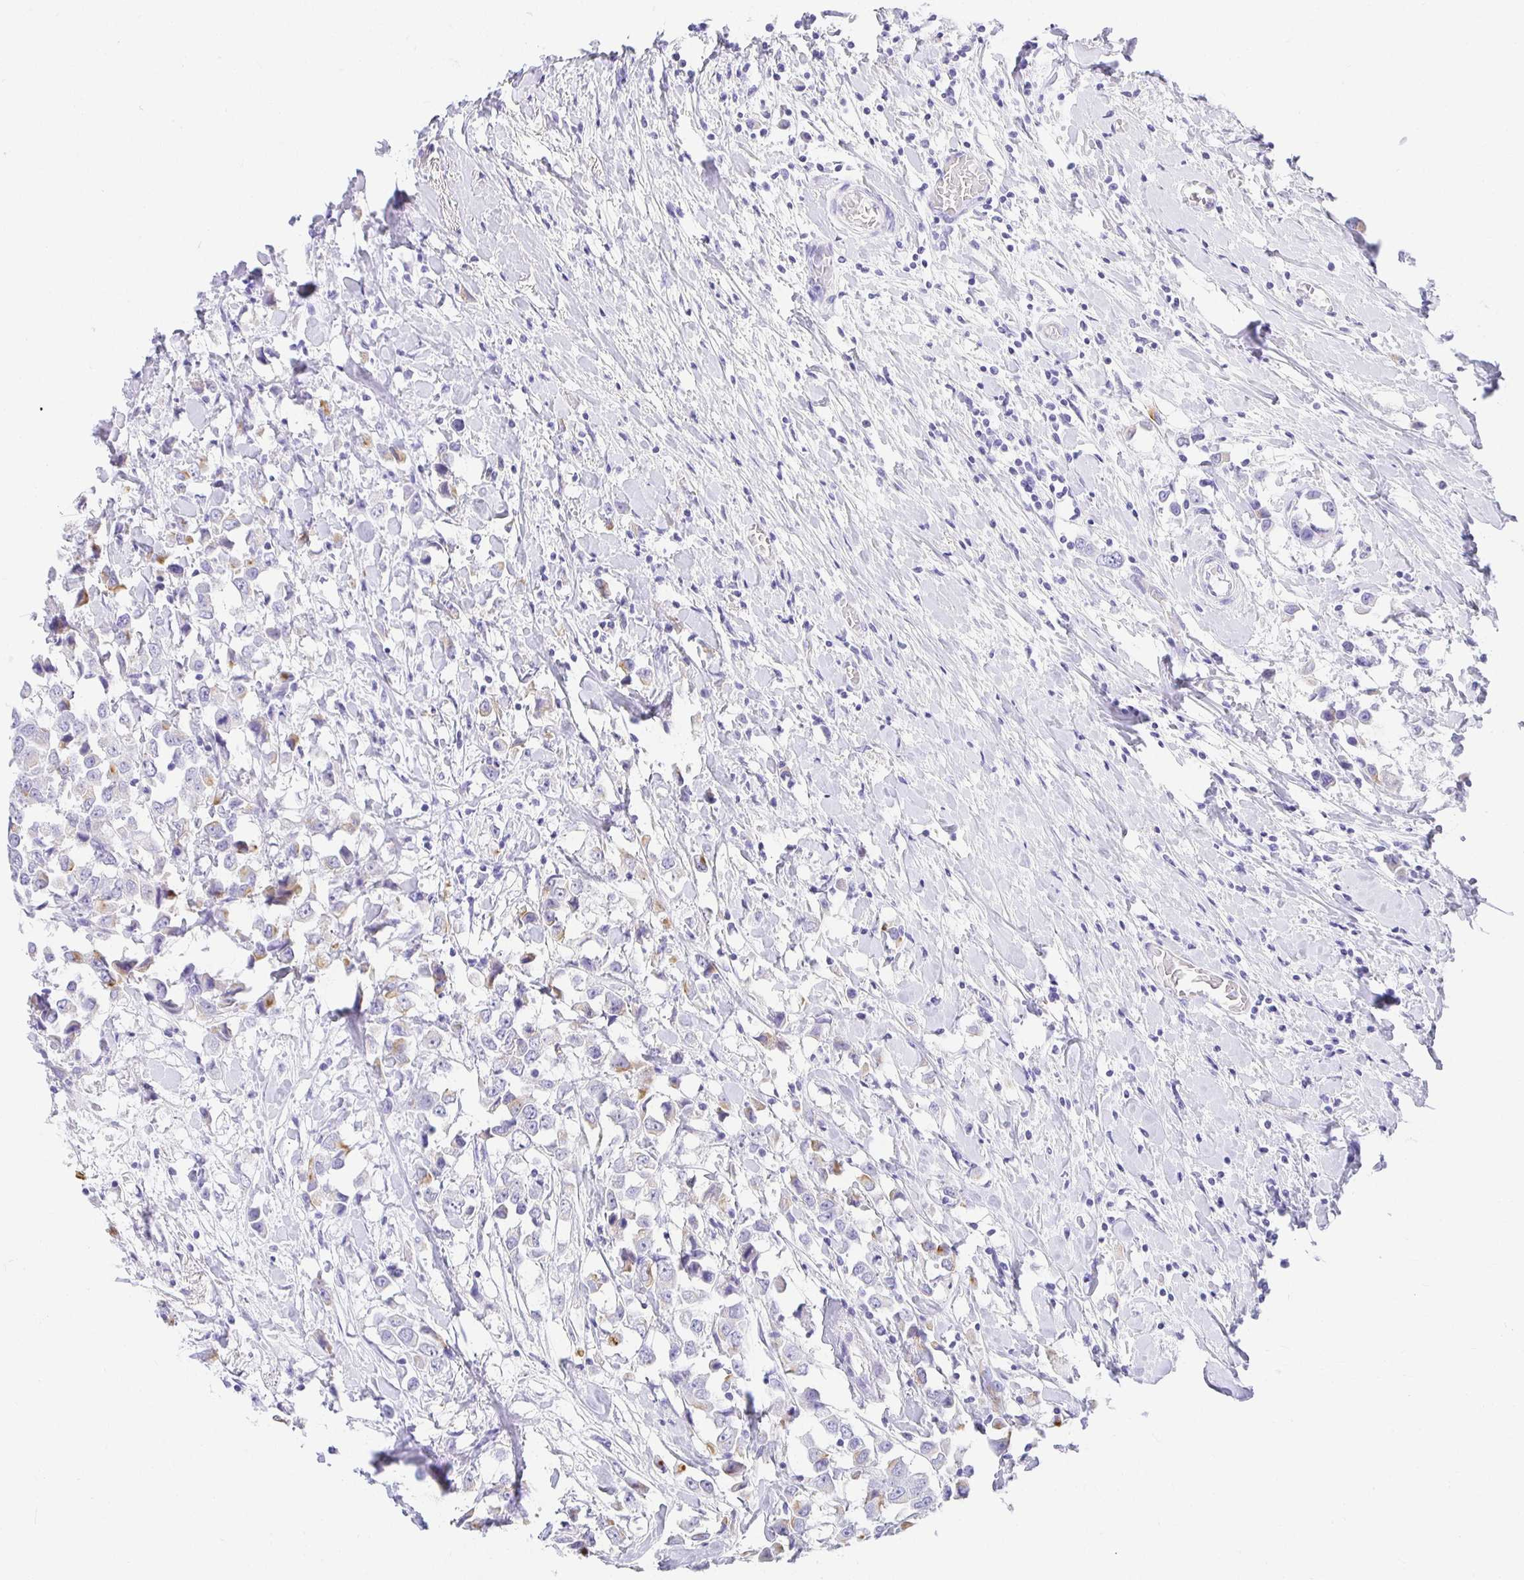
{"staining": {"intensity": "negative", "quantity": "none", "location": "none"}, "tissue": "breast cancer", "cell_type": "Tumor cells", "image_type": "cancer", "snomed": [{"axis": "morphology", "description": "Duct carcinoma"}, {"axis": "topography", "description": "Breast"}], "caption": "Breast invasive ductal carcinoma stained for a protein using IHC shows no expression tumor cells.", "gene": "CHAT", "patient": {"sex": "female", "age": 61}}